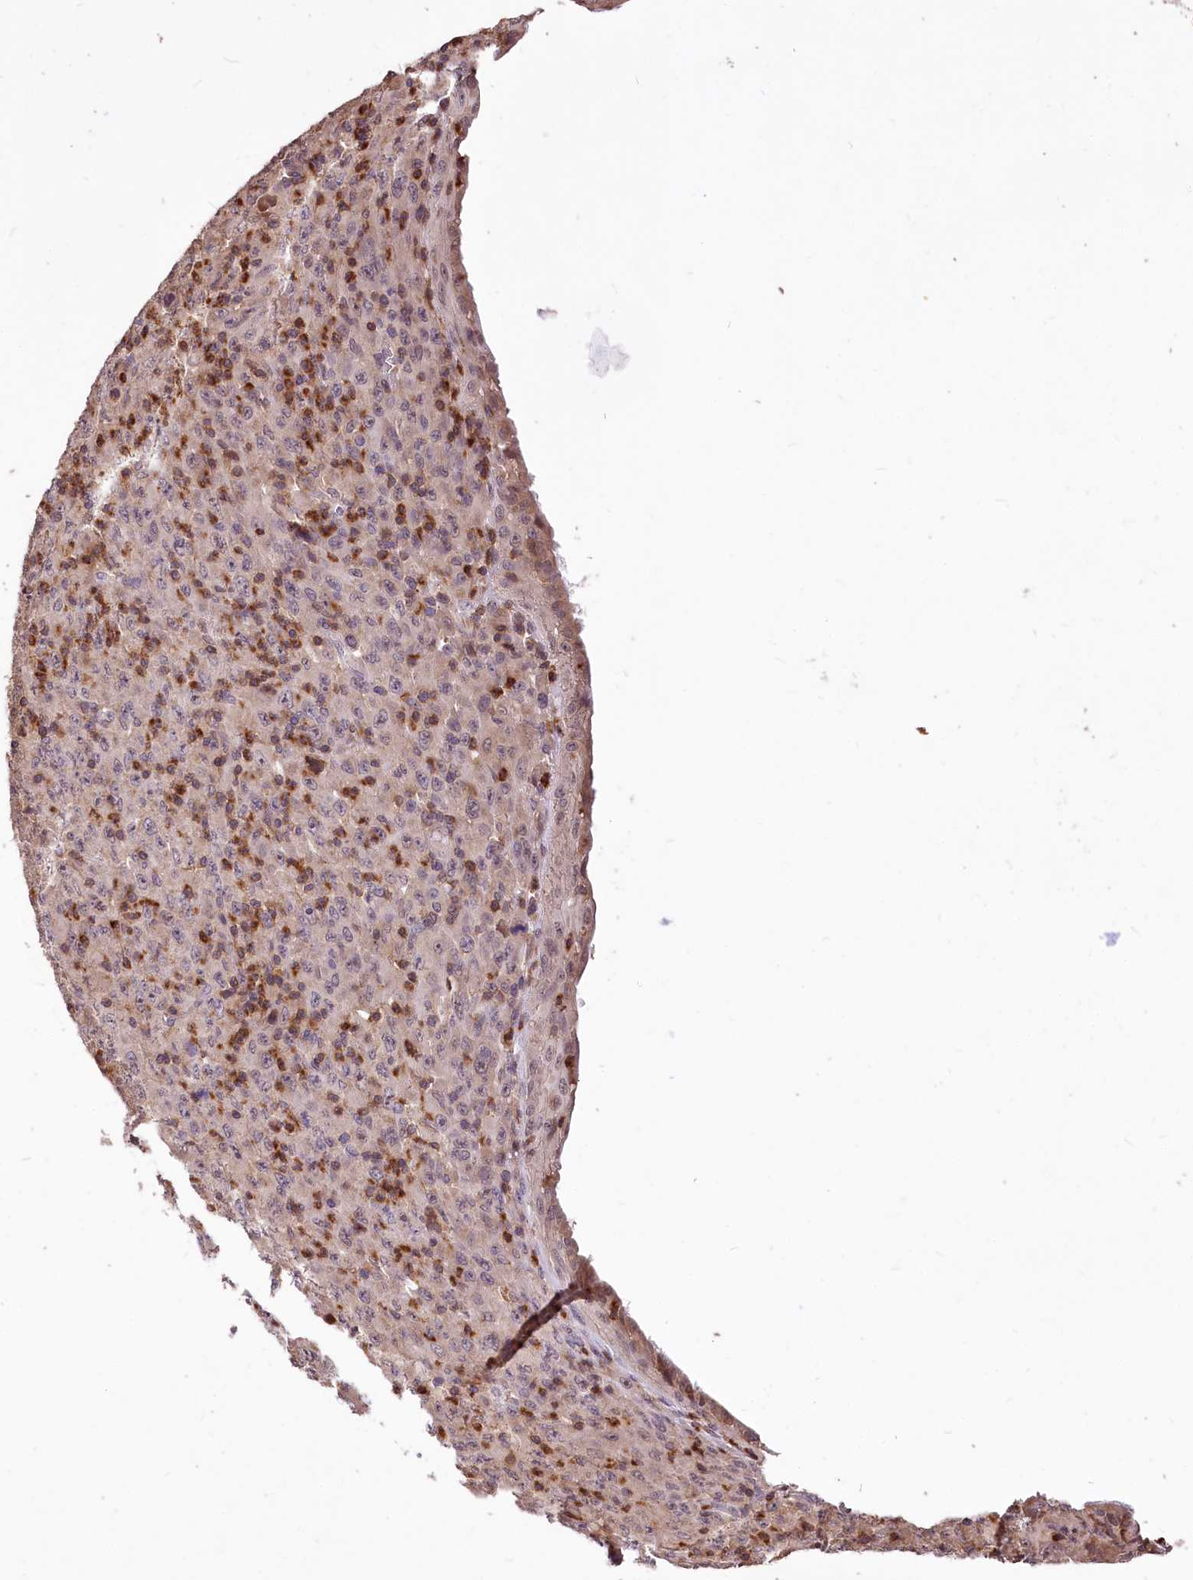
{"staining": {"intensity": "negative", "quantity": "none", "location": "none"}, "tissue": "melanoma", "cell_type": "Tumor cells", "image_type": "cancer", "snomed": [{"axis": "morphology", "description": "Malignant melanoma, Metastatic site"}, {"axis": "topography", "description": "Skin"}], "caption": "This is an IHC image of human melanoma. There is no staining in tumor cells.", "gene": "SERGEF", "patient": {"sex": "female", "age": 56}}